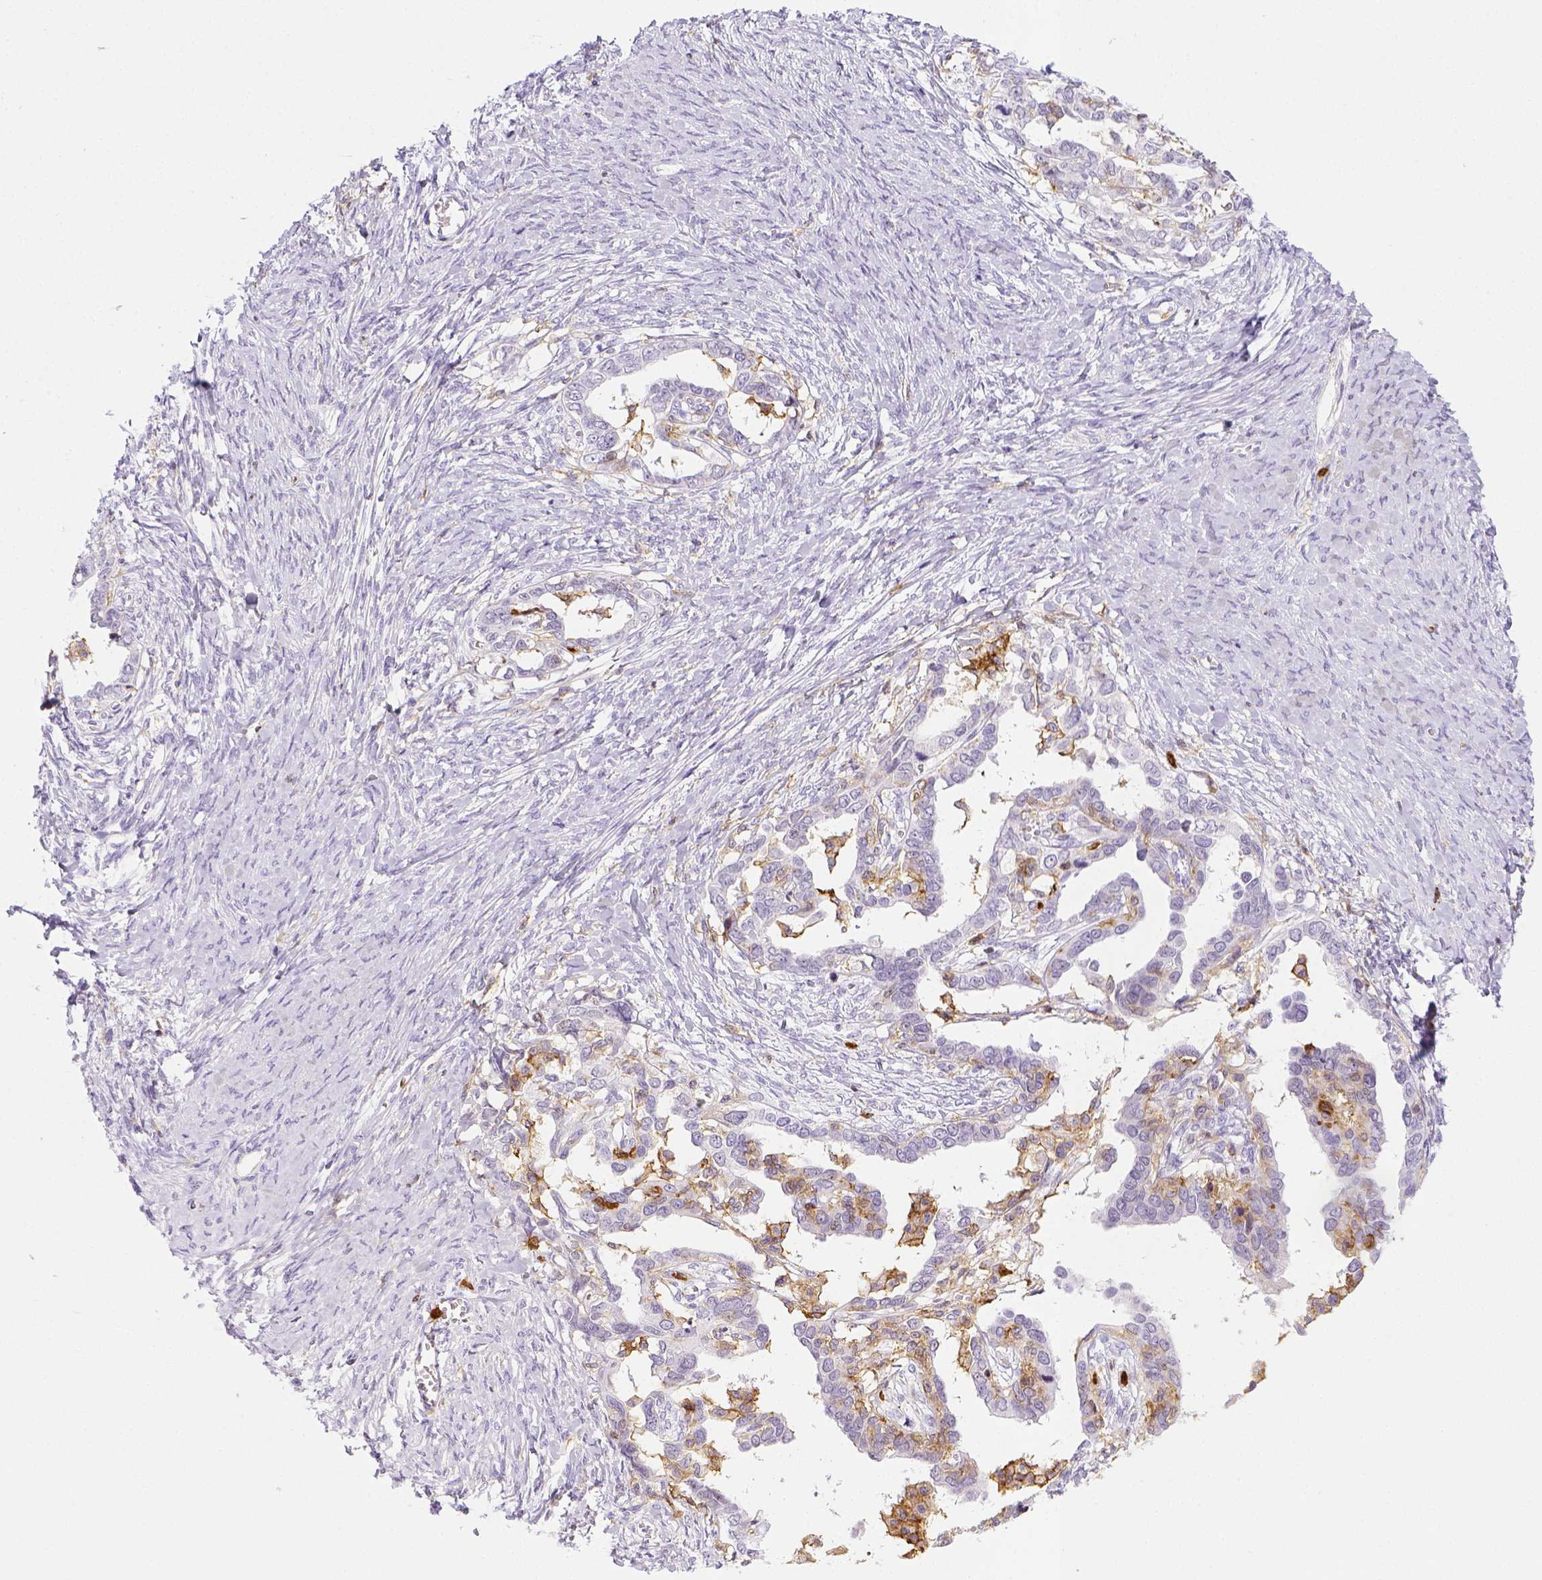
{"staining": {"intensity": "negative", "quantity": "none", "location": "none"}, "tissue": "ovarian cancer", "cell_type": "Tumor cells", "image_type": "cancer", "snomed": [{"axis": "morphology", "description": "Cystadenocarcinoma, serous, NOS"}, {"axis": "topography", "description": "Ovary"}], "caption": "The immunohistochemistry (IHC) histopathology image has no significant expression in tumor cells of ovarian serous cystadenocarcinoma tissue. The staining was performed using DAB (3,3'-diaminobenzidine) to visualize the protein expression in brown, while the nuclei were stained in blue with hematoxylin (Magnification: 20x).", "gene": "ITGAM", "patient": {"sex": "female", "age": 69}}